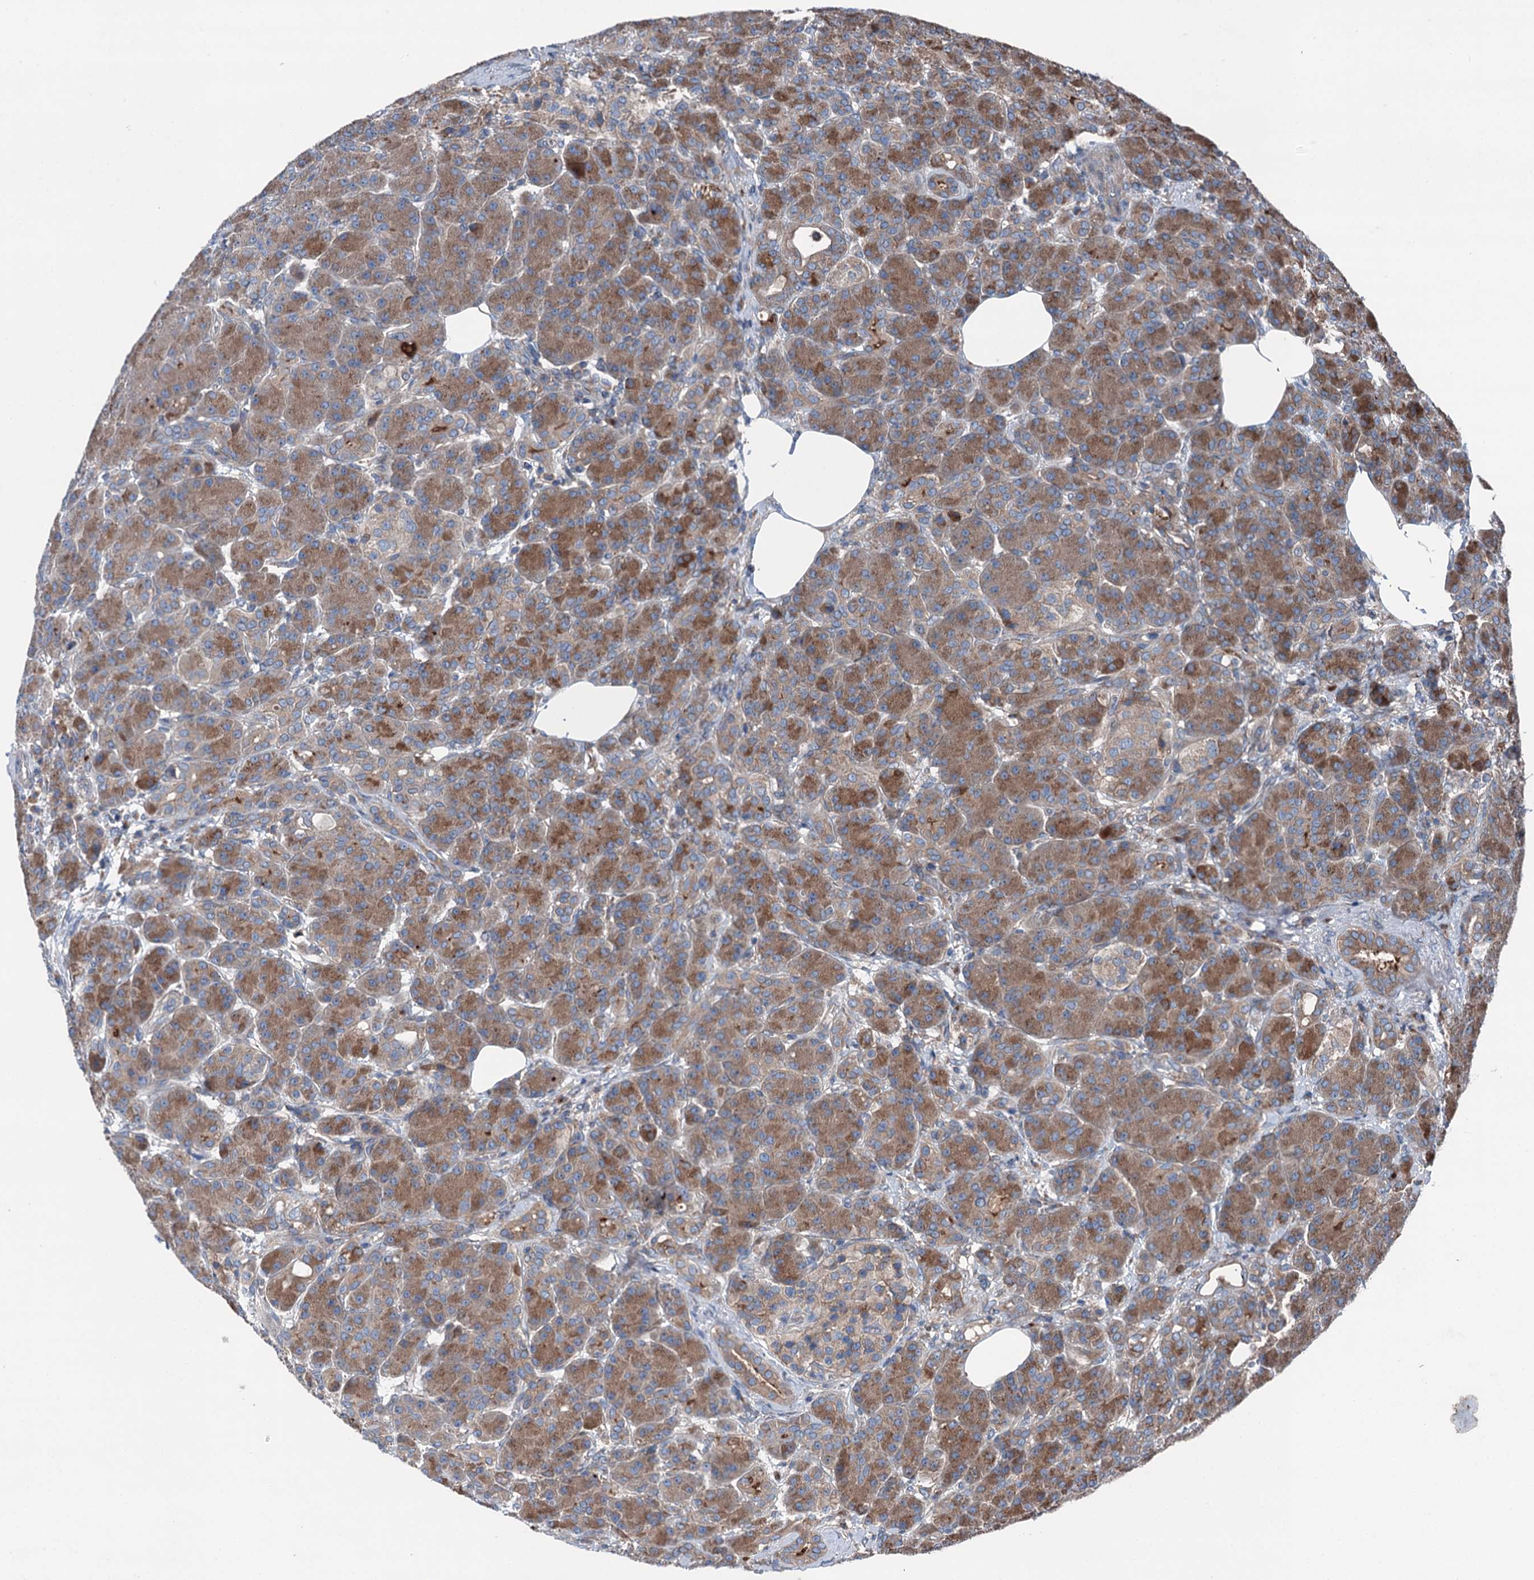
{"staining": {"intensity": "moderate", "quantity": ">75%", "location": "cytoplasmic/membranous"}, "tissue": "pancreas", "cell_type": "Exocrine glandular cells", "image_type": "normal", "snomed": [{"axis": "morphology", "description": "Normal tissue, NOS"}, {"axis": "topography", "description": "Pancreas"}], "caption": "High-magnification brightfield microscopy of unremarkable pancreas stained with DAB (3,3'-diaminobenzidine) (brown) and counterstained with hematoxylin (blue). exocrine glandular cells exhibit moderate cytoplasmic/membranous expression is identified in approximately>75% of cells.", "gene": "RUFY1", "patient": {"sex": "male", "age": 63}}